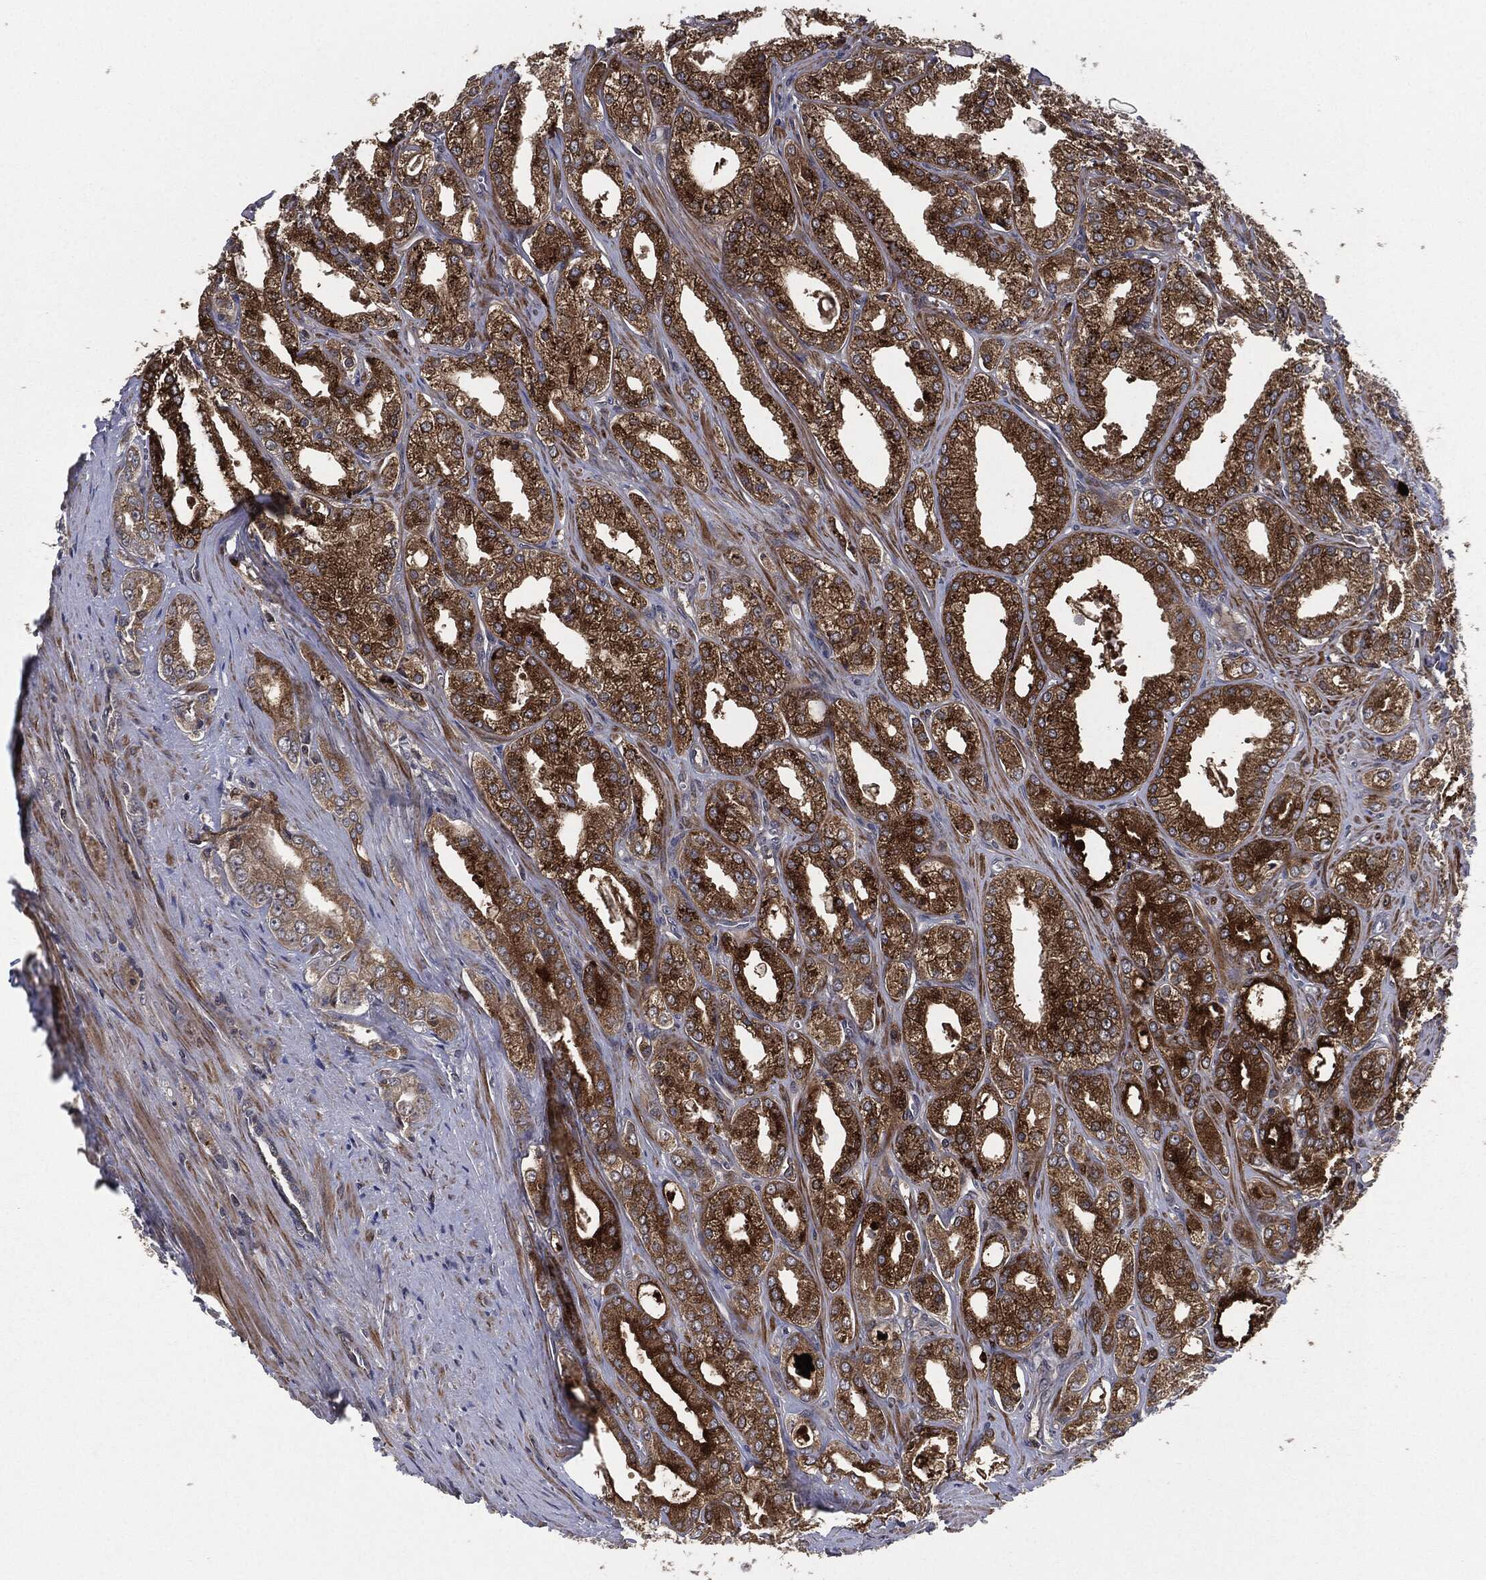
{"staining": {"intensity": "strong", "quantity": "25%-75%", "location": "cytoplasmic/membranous"}, "tissue": "prostate cancer", "cell_type": "Tumor cells", "image_type": "cancer", "snomed": [{"axis": "morphology", "description": "Adenocarcinoma, NOS"}, {"axis": "morphology", "description": "Adenocarcinoma, High grade"}, {"axis": "topography", "description": "Prostate"}], "caption": "The histopathology image demonstrates immunohistochemical staining of high-grade adenocarcinoma (prostate). There is strong cytoplasmic/membranous staining is seen in about 25%-75% of tumor cells. (Brightfield microscopy of DAB IHC at high magnification).", "gene": "UBR1", "patient": {"sex": "male", "age": 70}}